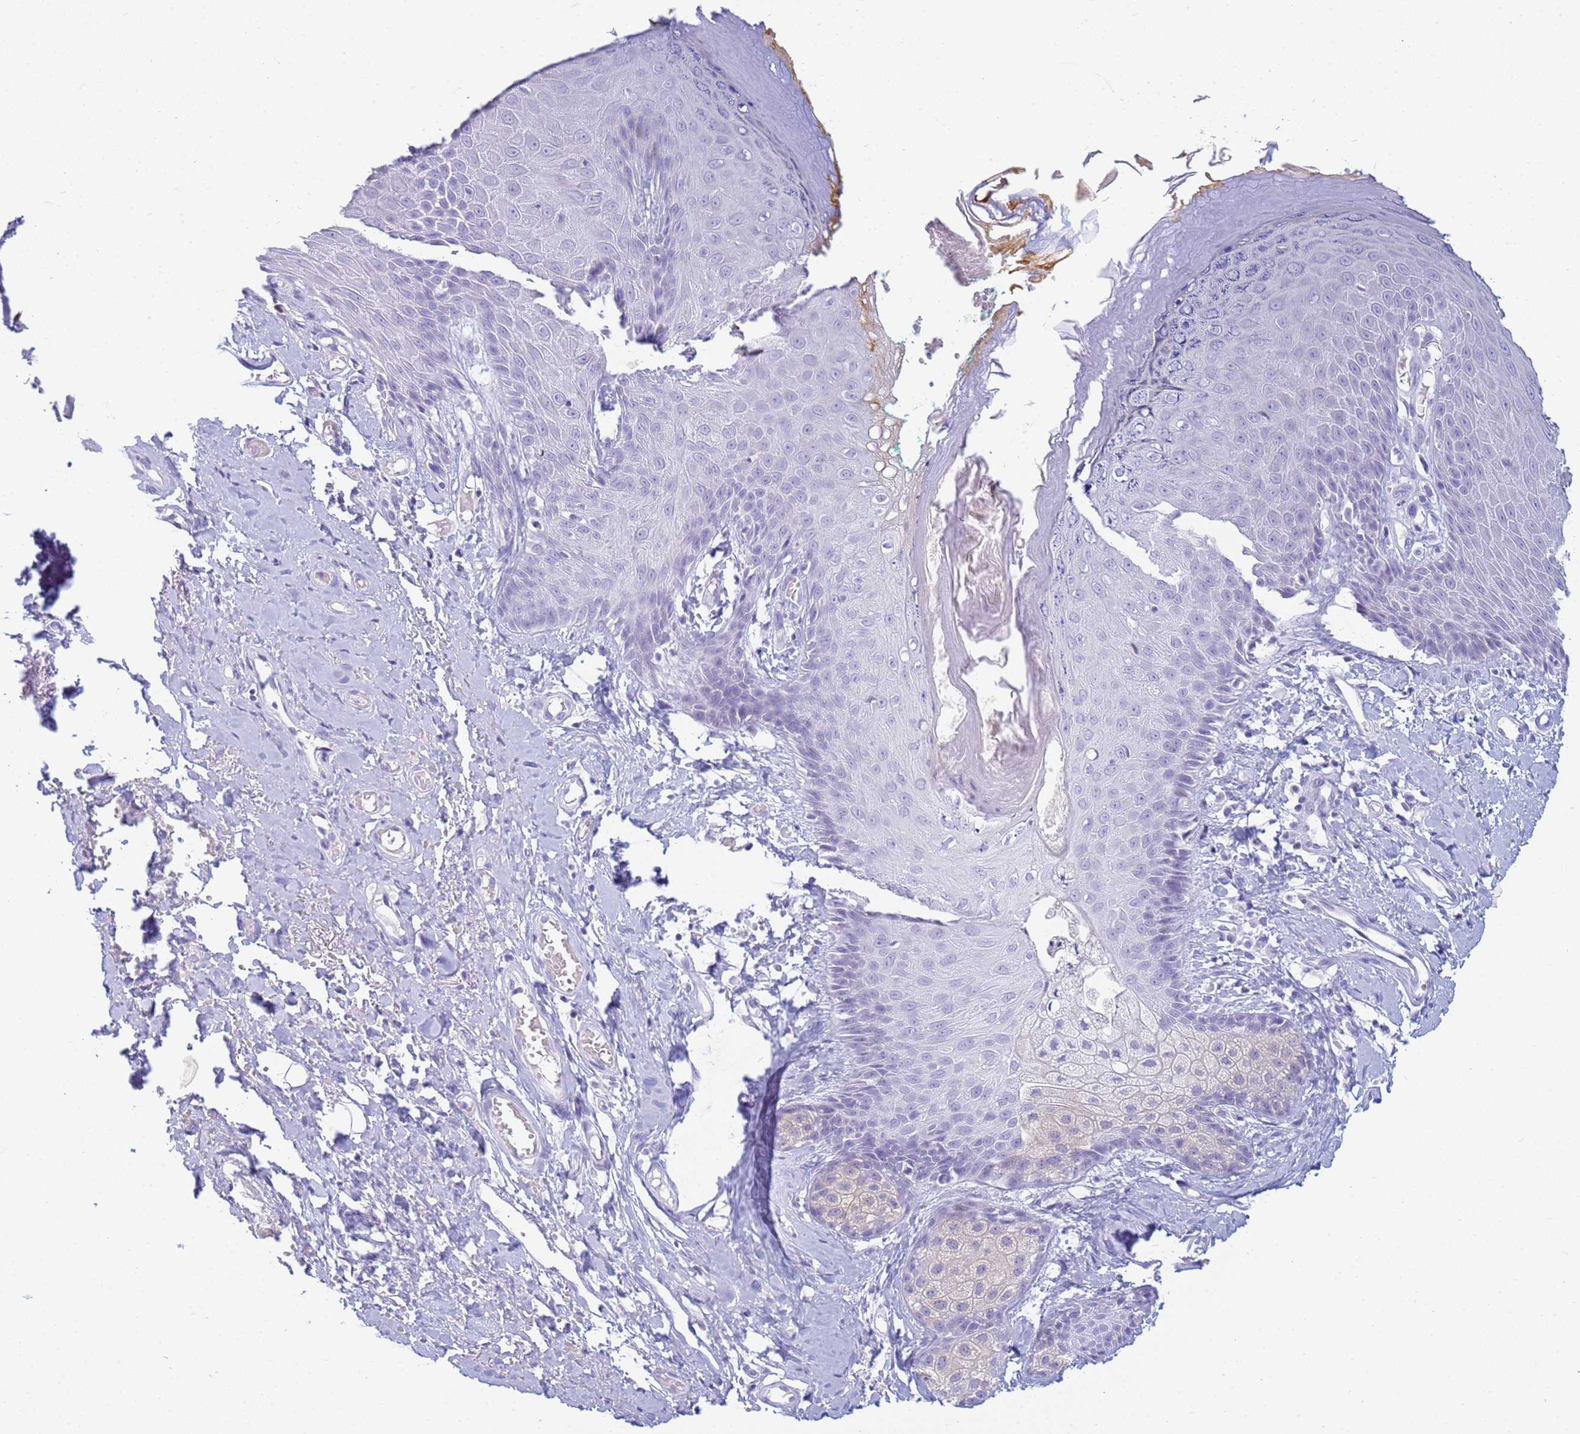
{"staining": {"intensity": "weak", "quantity": "<25%", "location": "nuclear"}, "tissue": "skin", "cell_type": "Epidermal cells", "image_type": "normal", "snomed": [{"axis": "morphology", "description": "Normal tissue, NOS"}, {"axis": "topography", "description": "Anal"}], "caption": "Epidermal cells show no significant protein staining in unremarkable skin.", "gene": "SNX20", "patient": {"sex": "male", "age": 78}}